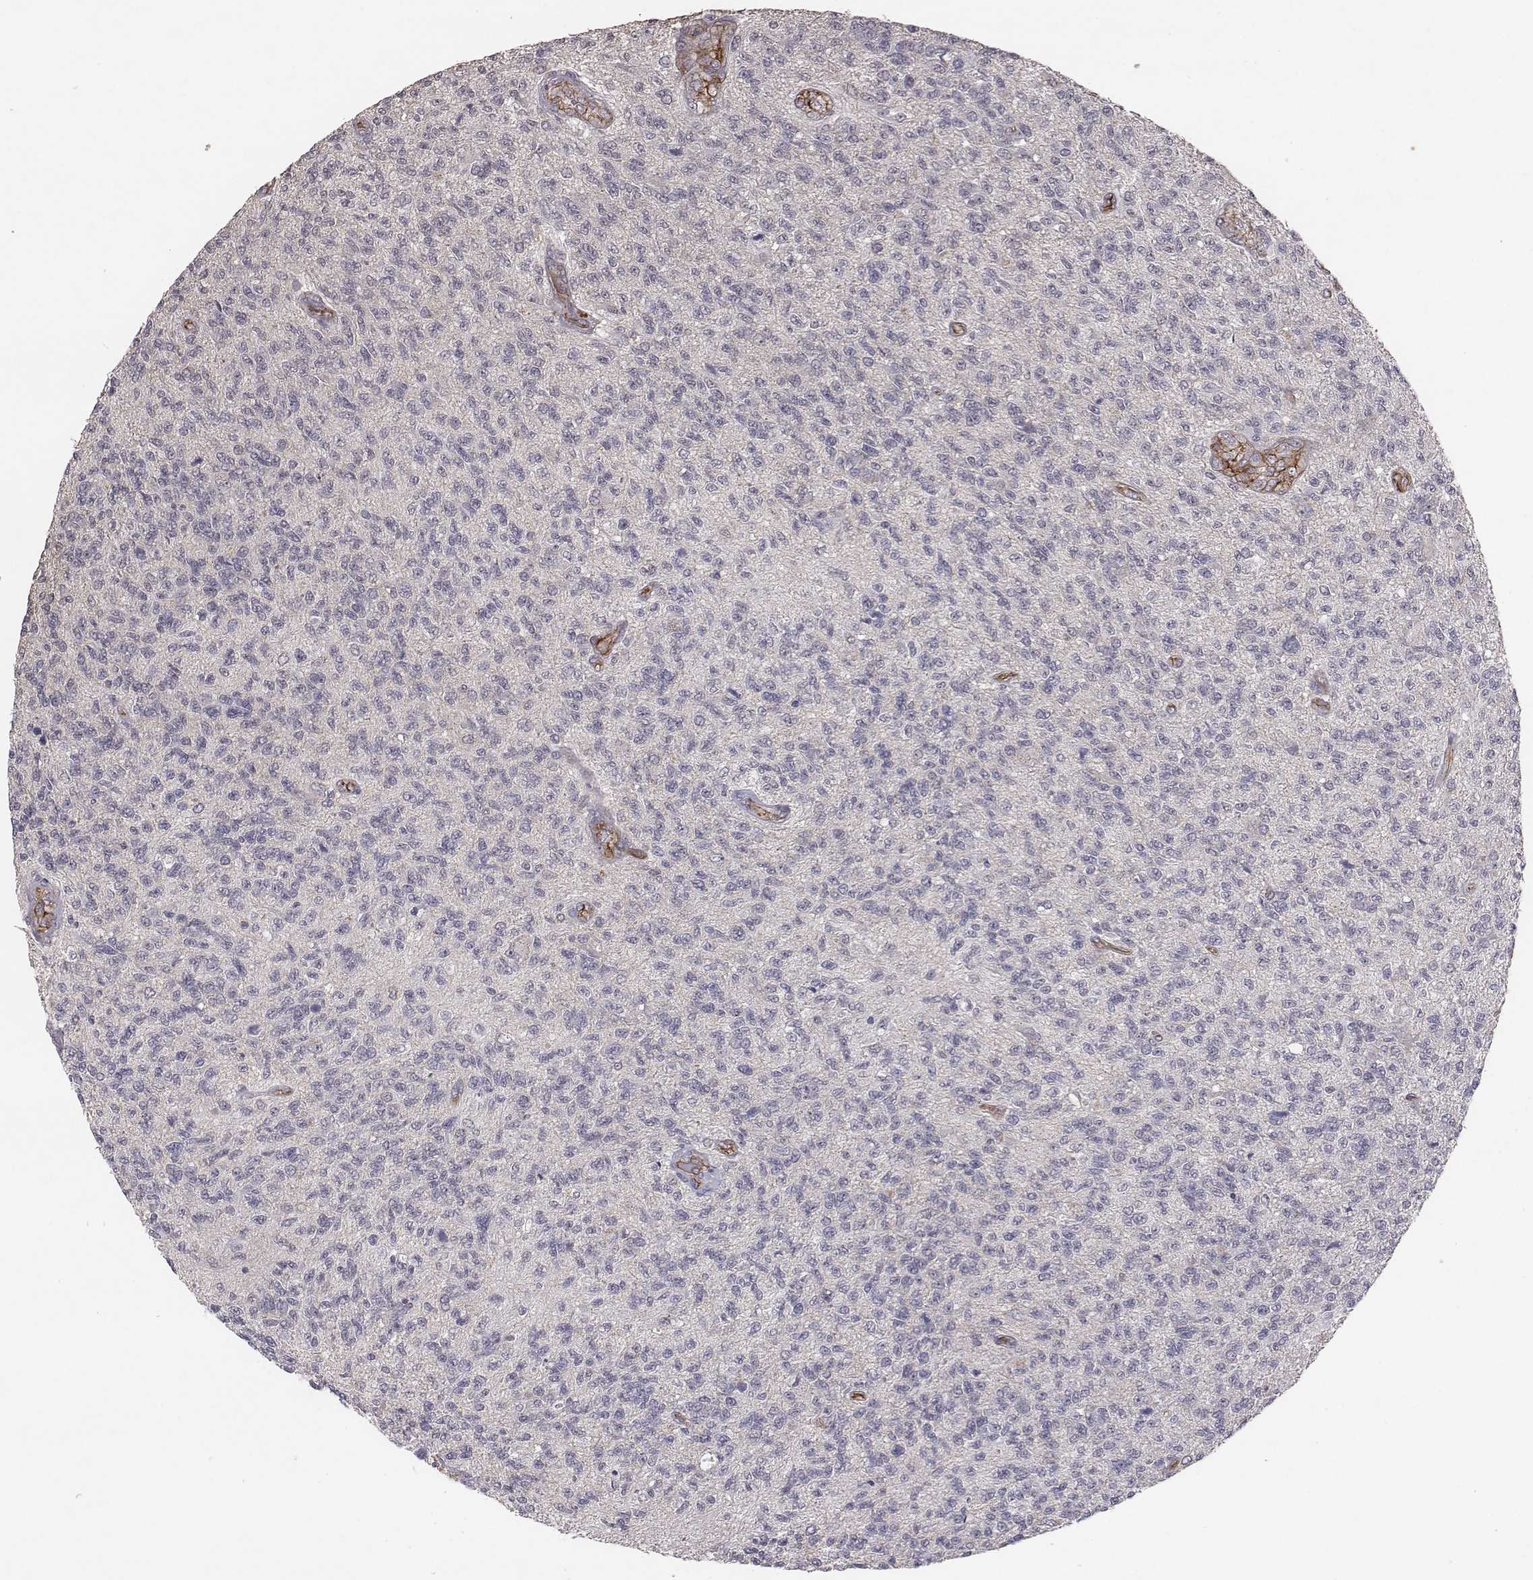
{"staining": {"intensity": "negative", "quantity": "none", "location": "none"}, "tissue": "glioma", "cell_type": "Tumor cells", "image_type": "cancer", "snomed": [{"axis": "morphology", "description": "Glioma, malignant, High grade"}, {"axis": "topography", "description": "Brain"}], "caption": "Immunohistochemistry (IHC) of malignant high-grade glioma shows no expression in tumor cells.", "gene": "PTPRG", "patient": {"sex": "male", "age": 56}}